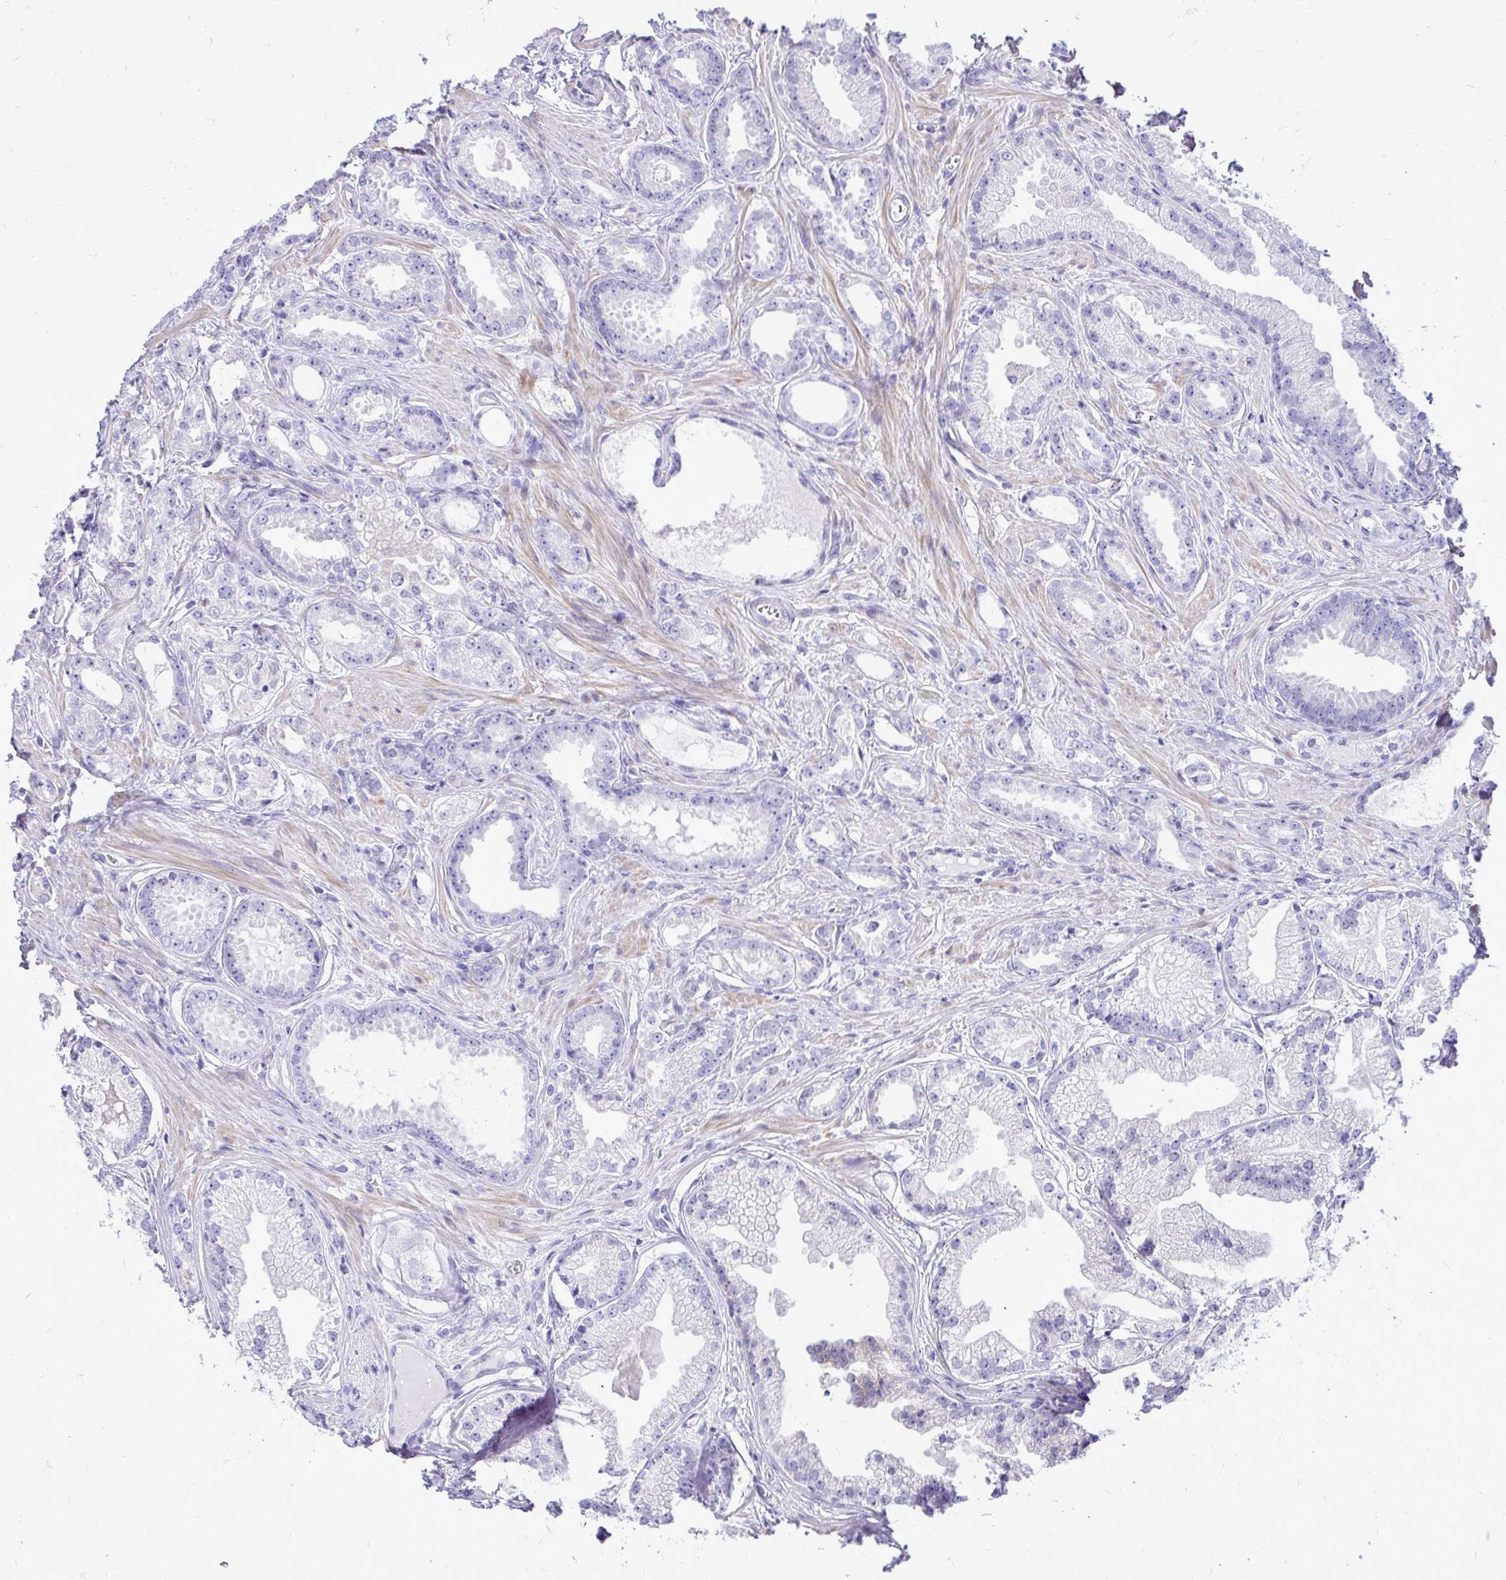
{"staining": {"intensity": "negative", "quantity": "none", "location": "none"}, "tissue": "prostate cancer", "cell_type": "Tumor cells", "image_type": "cancer", "snomed": [{"axis": "morphology", "description": "Adenocarcinoma, Low grade"}, {"axis": "topography", "description": "Prostate"}], "caption": "Adenocarcinoma (low-grade) (prostate) was stained to show a protein in brown. There is no significant expression in tumor cells.", "gene": "PELI3", "patient": {"sex": "male", "age": 65}}